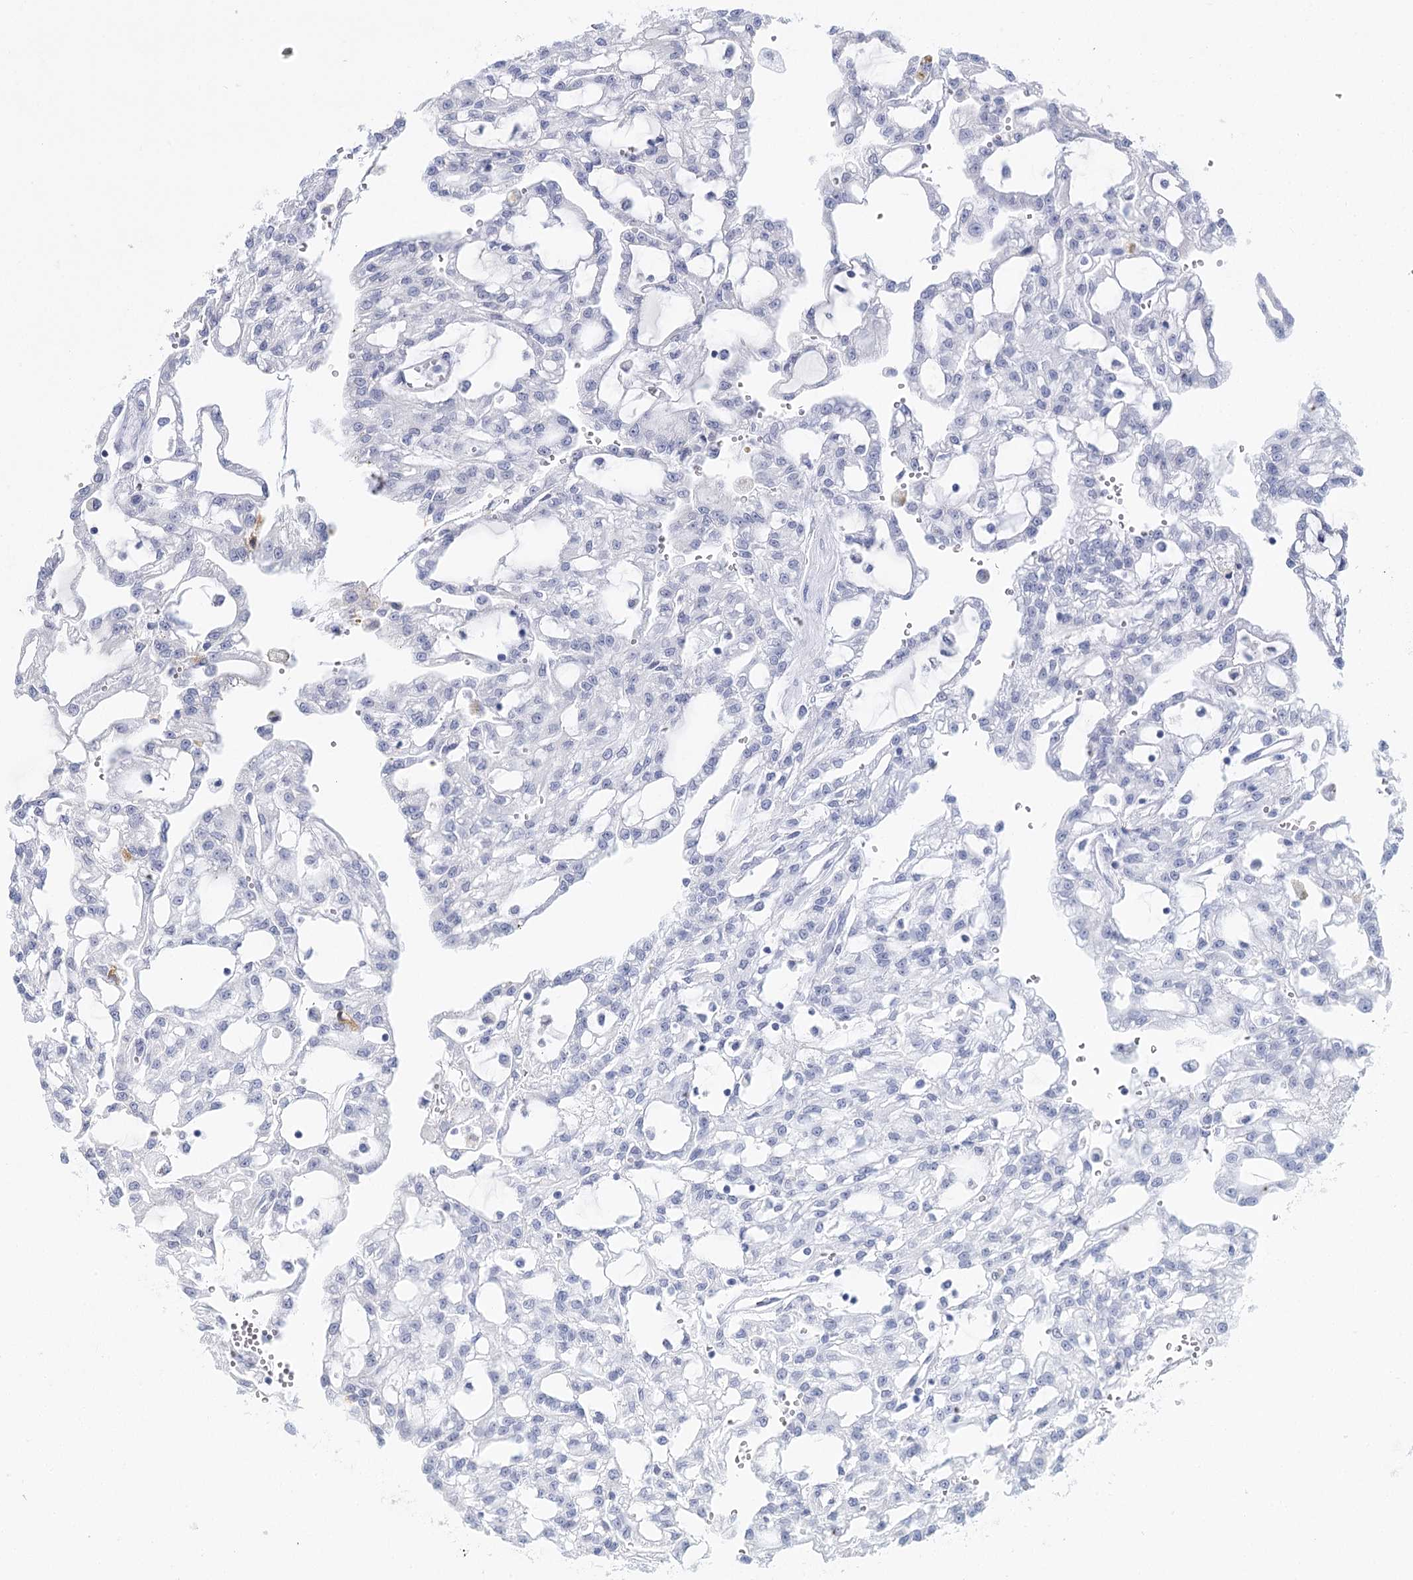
{"staining": {"intensity": "negative", "quantity": "none", "location": "none"}, "tissue": "renal cancer", "cell_type": "Tumor cells", "image_type": "cancer", "snomed": [{"axis": "morphology", "description": "Adenocarcinoma, NOS"}, {"axis": "topography", "description": "Kidney"}], "caption": "Protein analysis of adenocarcinoma (renal) shows no significant staining in tumor cells.", "gene": "ARHGAP44", "patient": {"sex": "male", "age": 63}}